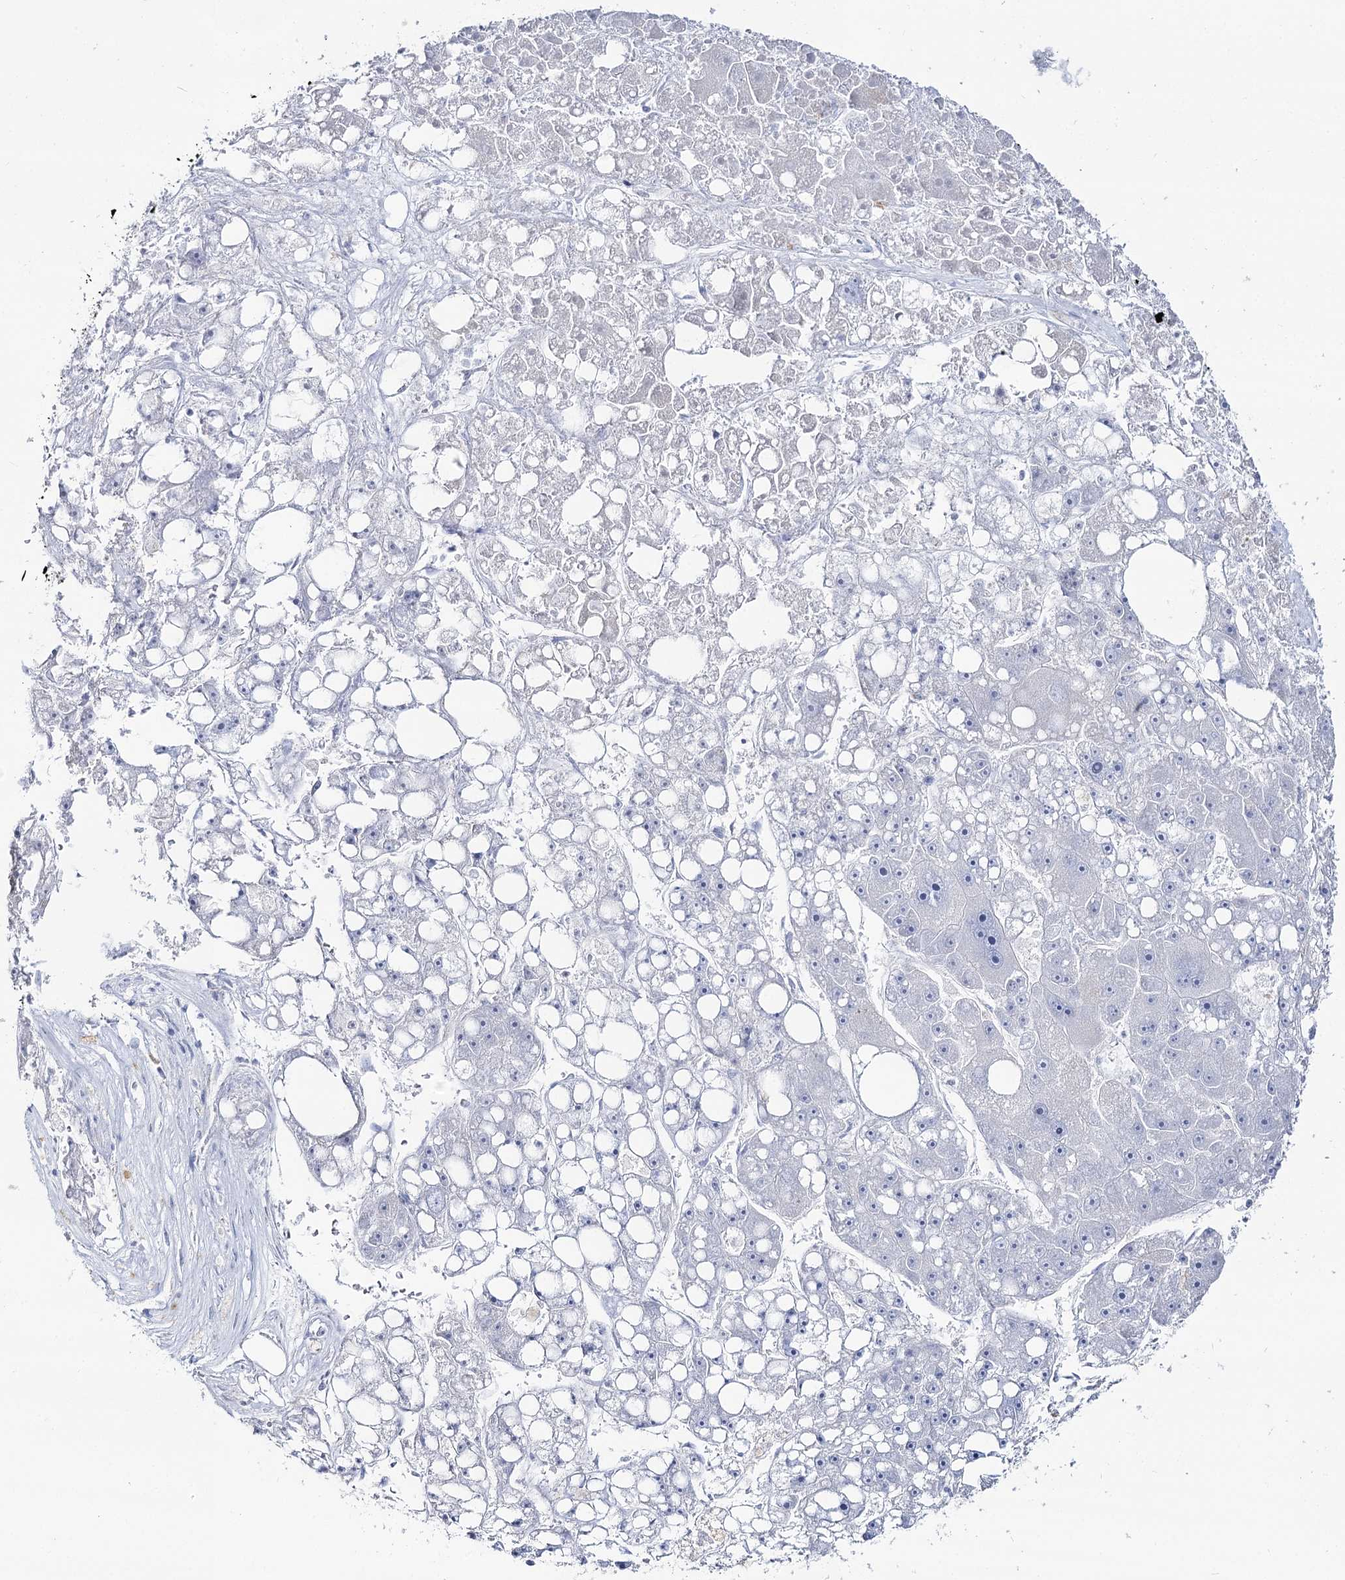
{"staining": {"intensity": "negative", "quantity": "none", "location": "none"}, "tissue": "liver cancer", "cell_type": "Tumor cells", "image_type": "cancer", "snomed": [{"axis": "morphology", "description": "Carcinoma, Hepatocellular, NOS"}, {"axis": "topography", "description": "Liver"}], "caption": "Human liver cancer (hepatocellular carcinoma) stained for a protein using immunohistochemistry (IHC) reveals no expression in tumor cells.", "gene": "SLC3A1", "patient": {"sex": "female", "age": 61}}